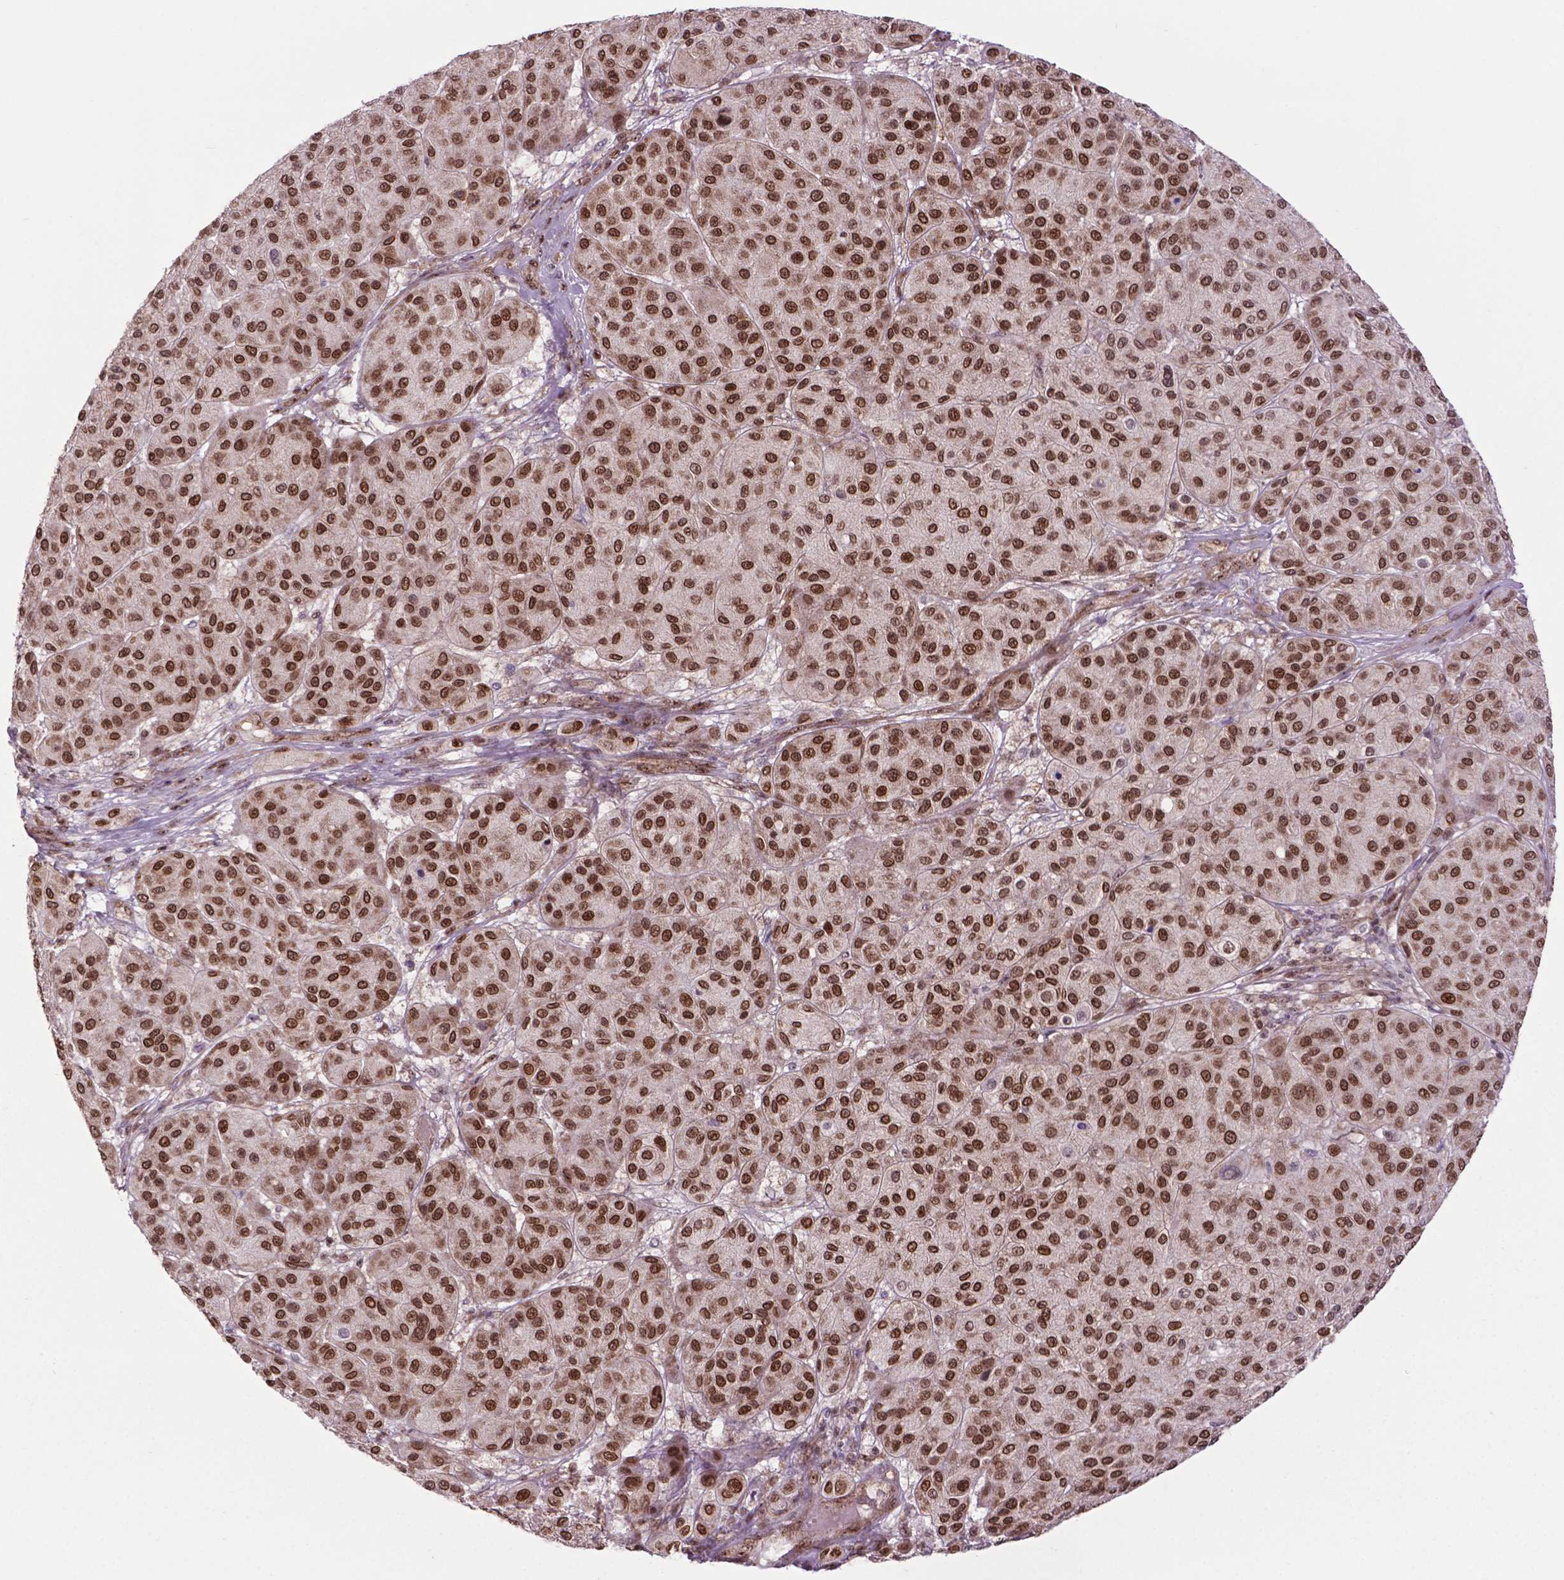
{"staining": {"intensity": "strong", "quantity": ">75%", "location": "nuclear"}, "tissue": "melanoma", "cell_type": "Tumor cells", "image_type": "cancer", "snomed": [{"axis": "morphology", "description": "Malignant melanoma, Metastatic site"}, {"axis": "topography", "description": "Smooth muscle"}], "caption": "Tumor cells demonstrate high levels of strong nuclear positivity in approximately >75% of cells in human malignant melanoma (metastatic site).", "gene": "CSNK2A1", "patient": {"sex": "male", "age": 41}}